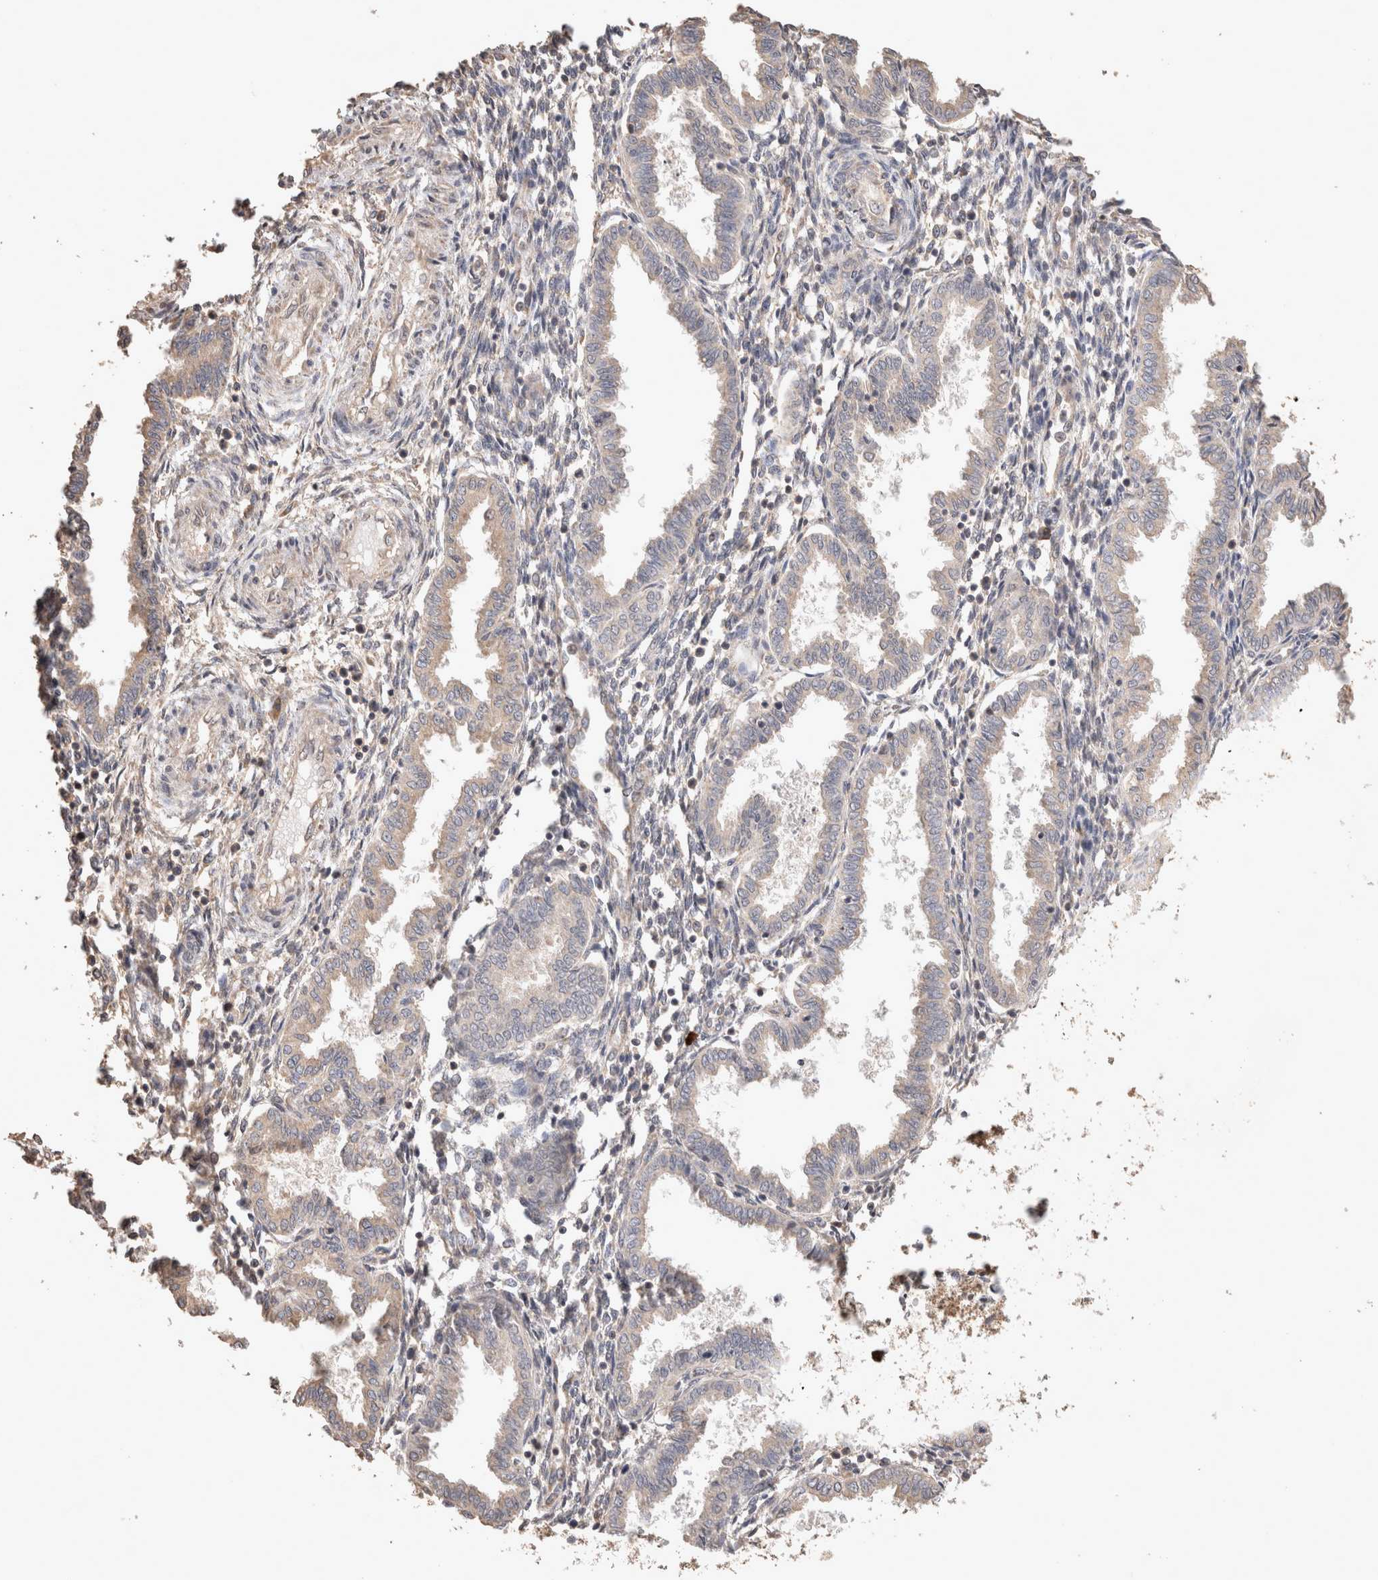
{"staining": {"intensity": "weak", "quantity": "25%-75%", "location": "cytoplasmic/membranous"}, "tissue": "endometrium", "cell_type": "Cells in endometrial stroma", "image_type": "normal", "snomed": [{"axis": "morphology", "description": "Normal tissue, NOS"}, {"axis": "topography", "description": "Endometrium"}], "caption": "Unremarkable endometrium exhibits weak cytoplasmic/membranous positivity in approximately 25%-75% of cells in endometrial stroma, visualized by immunohistochemistry. (Stains: DAB (3,3'-diaminobenzidine) in brown, nuclei in blue, Microscopy: brightfield microscopy at high magnification).", "gene": "HROB", "patient": {"sex": "female", "age": 33}}